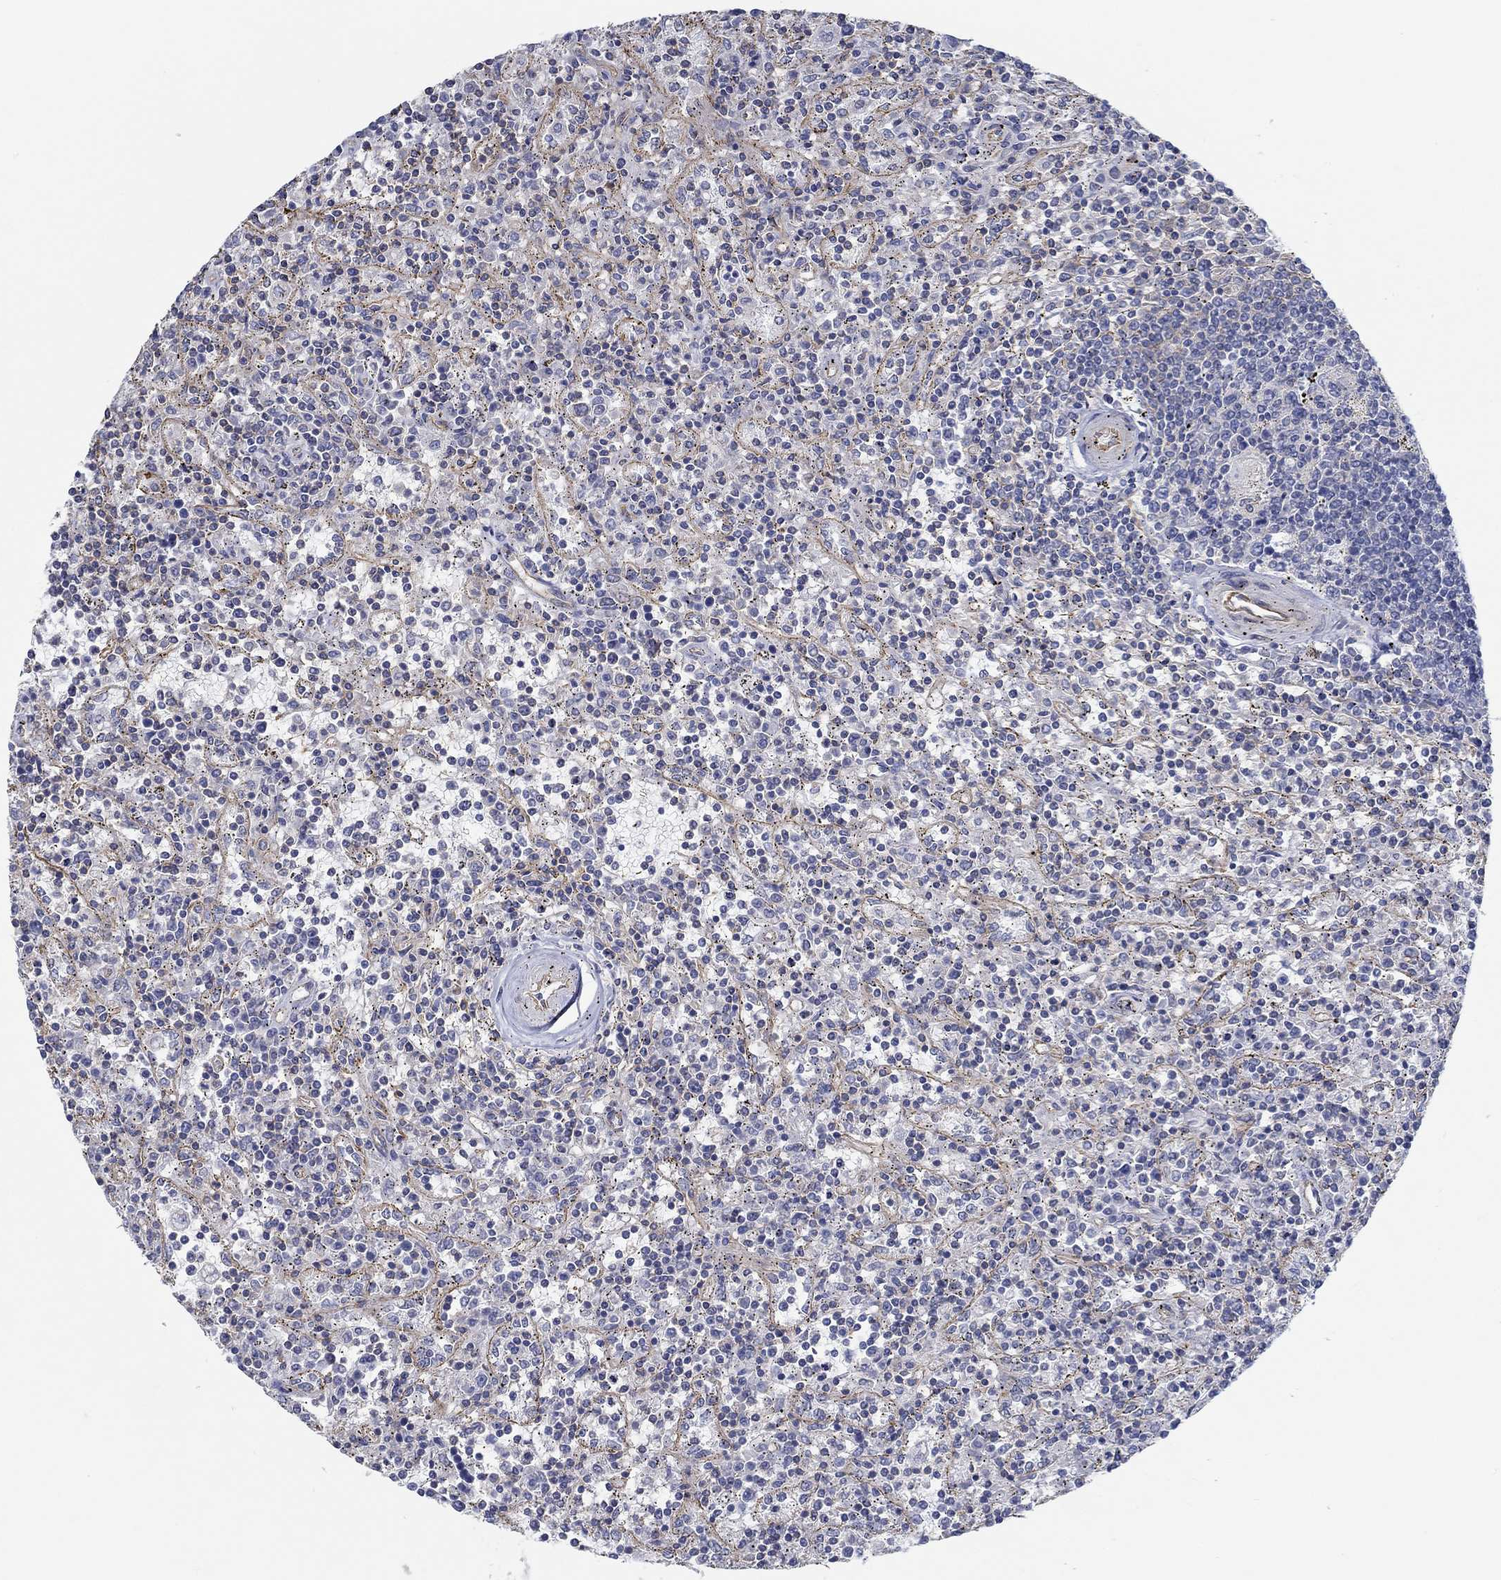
{"staining": {"intensity": "negative", "quantity": "none", "location": "none"}, "tissue": "lymphoma", "cell_type": "Tumor cells", "image_type": "cancer", "snomed": [{"axis": "morphology", "description": "Malignant lymphoma, non-Hodgkin's type, Low grade"}, {"axis": "topography", "description": "Spleen"}], "caption": "The image shows no significant expression in tumor cells of lymphoma.", "gene": "BBOF1", "patient": {"sex": "male", "age": 62}}